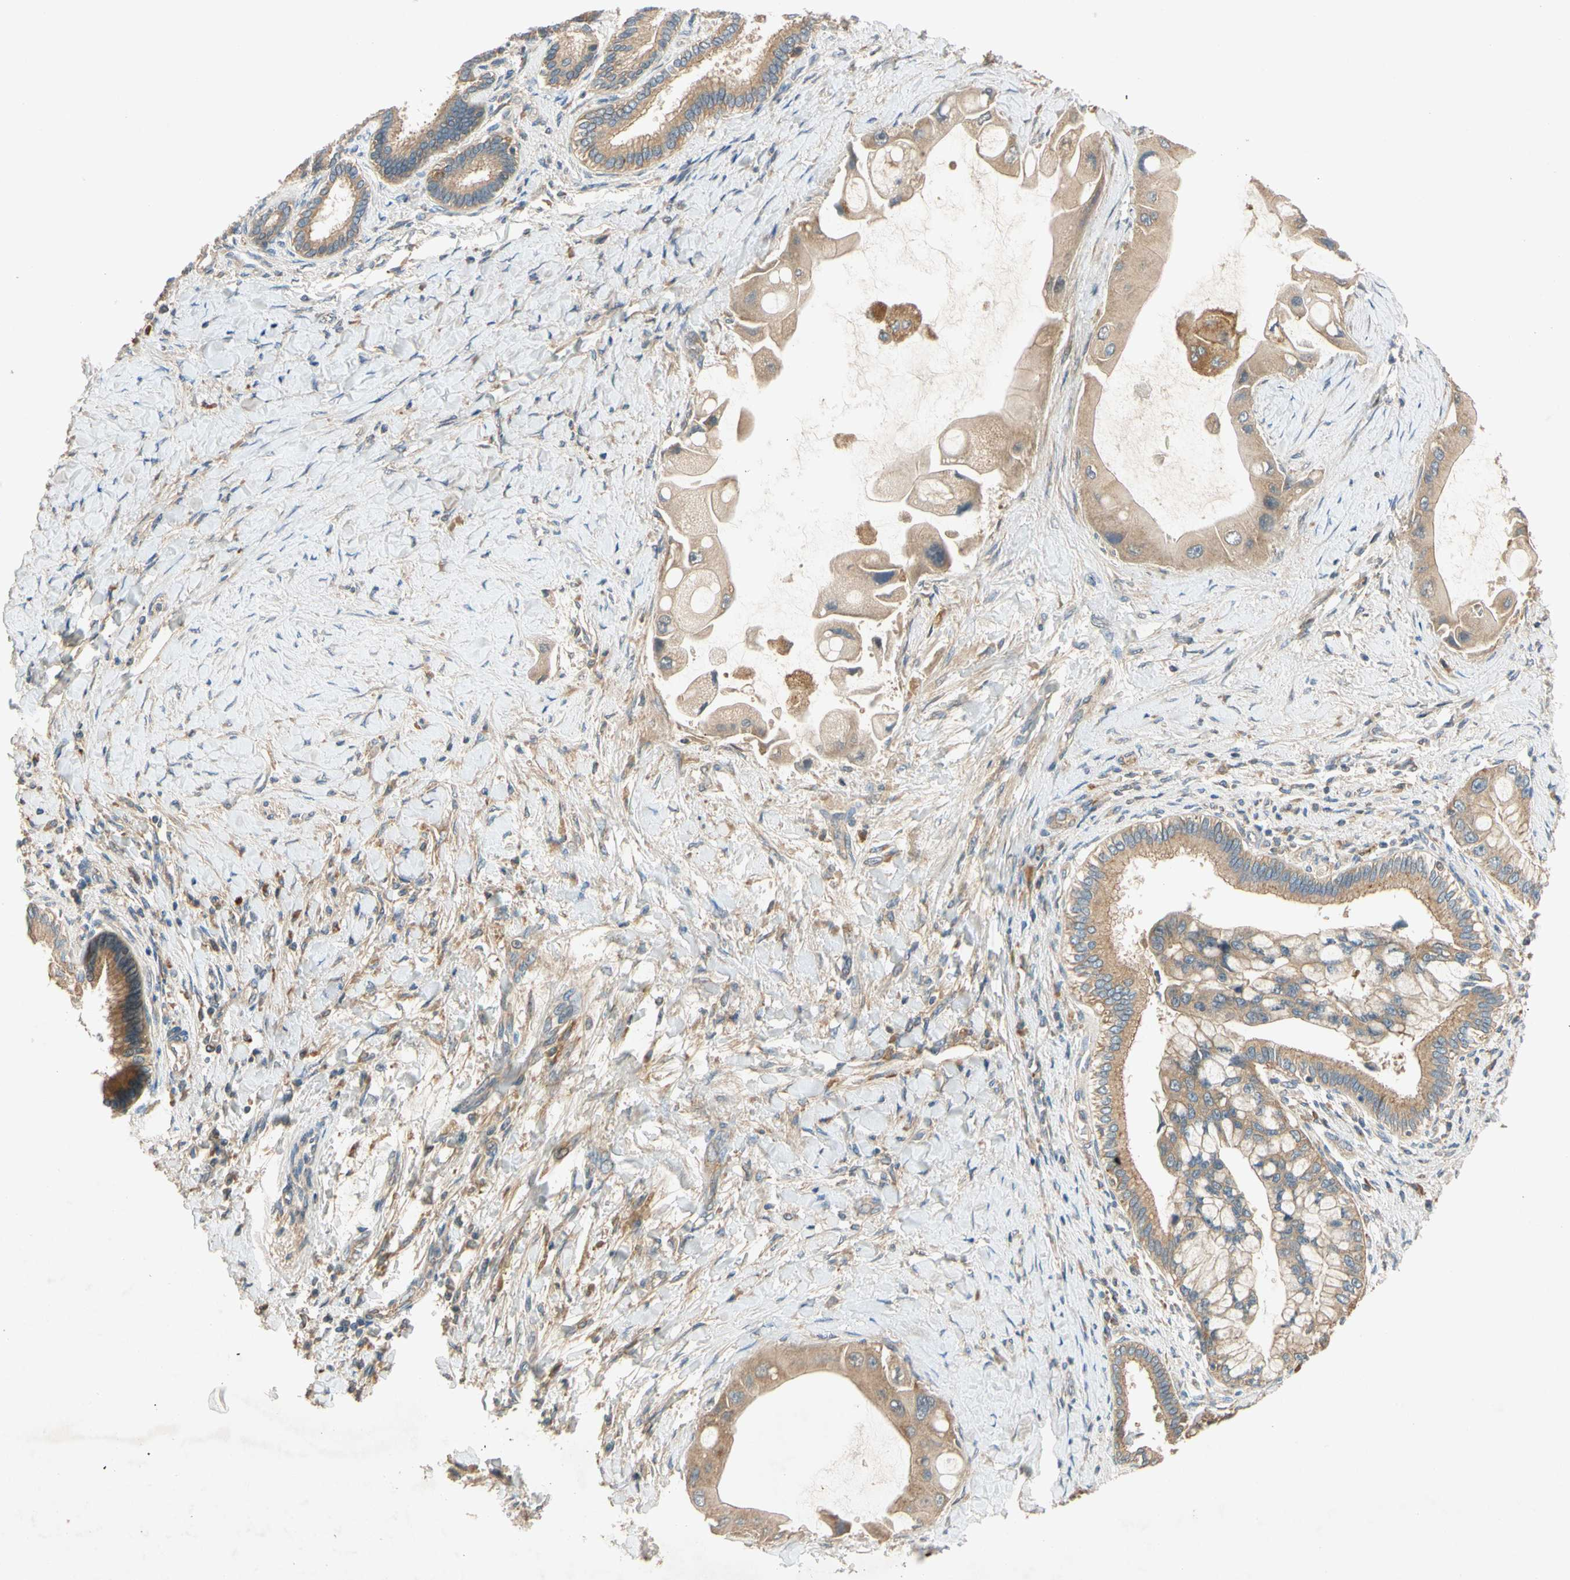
{"staining": {"intensity": "weak", "quantity": "25%-75%", "location": "cytoplasmic/membranous"}, "tissue": "liver cancer", "cell_type": "Tumor cells", "image_type": "cancer", "snomed": [{"axis": "morphology", "description": "Normal tissue, NOS"}, {"axis": "morphology", "description": "Cholangiocarcinoma"}, {"axis": "topography", "description": "Liver"}, {"axis": "topography", "description": "Peripheral nerve tissue"}], "caption": "Brown immunohistochemical staining in human liver cancer (cholangiocarcinoma) displays weak cytoplasmic/membranous positivity in approximately 25%-75% of tumor cells.", "gene": "USP46", "patient": {"sex": "male", "age": 50}}